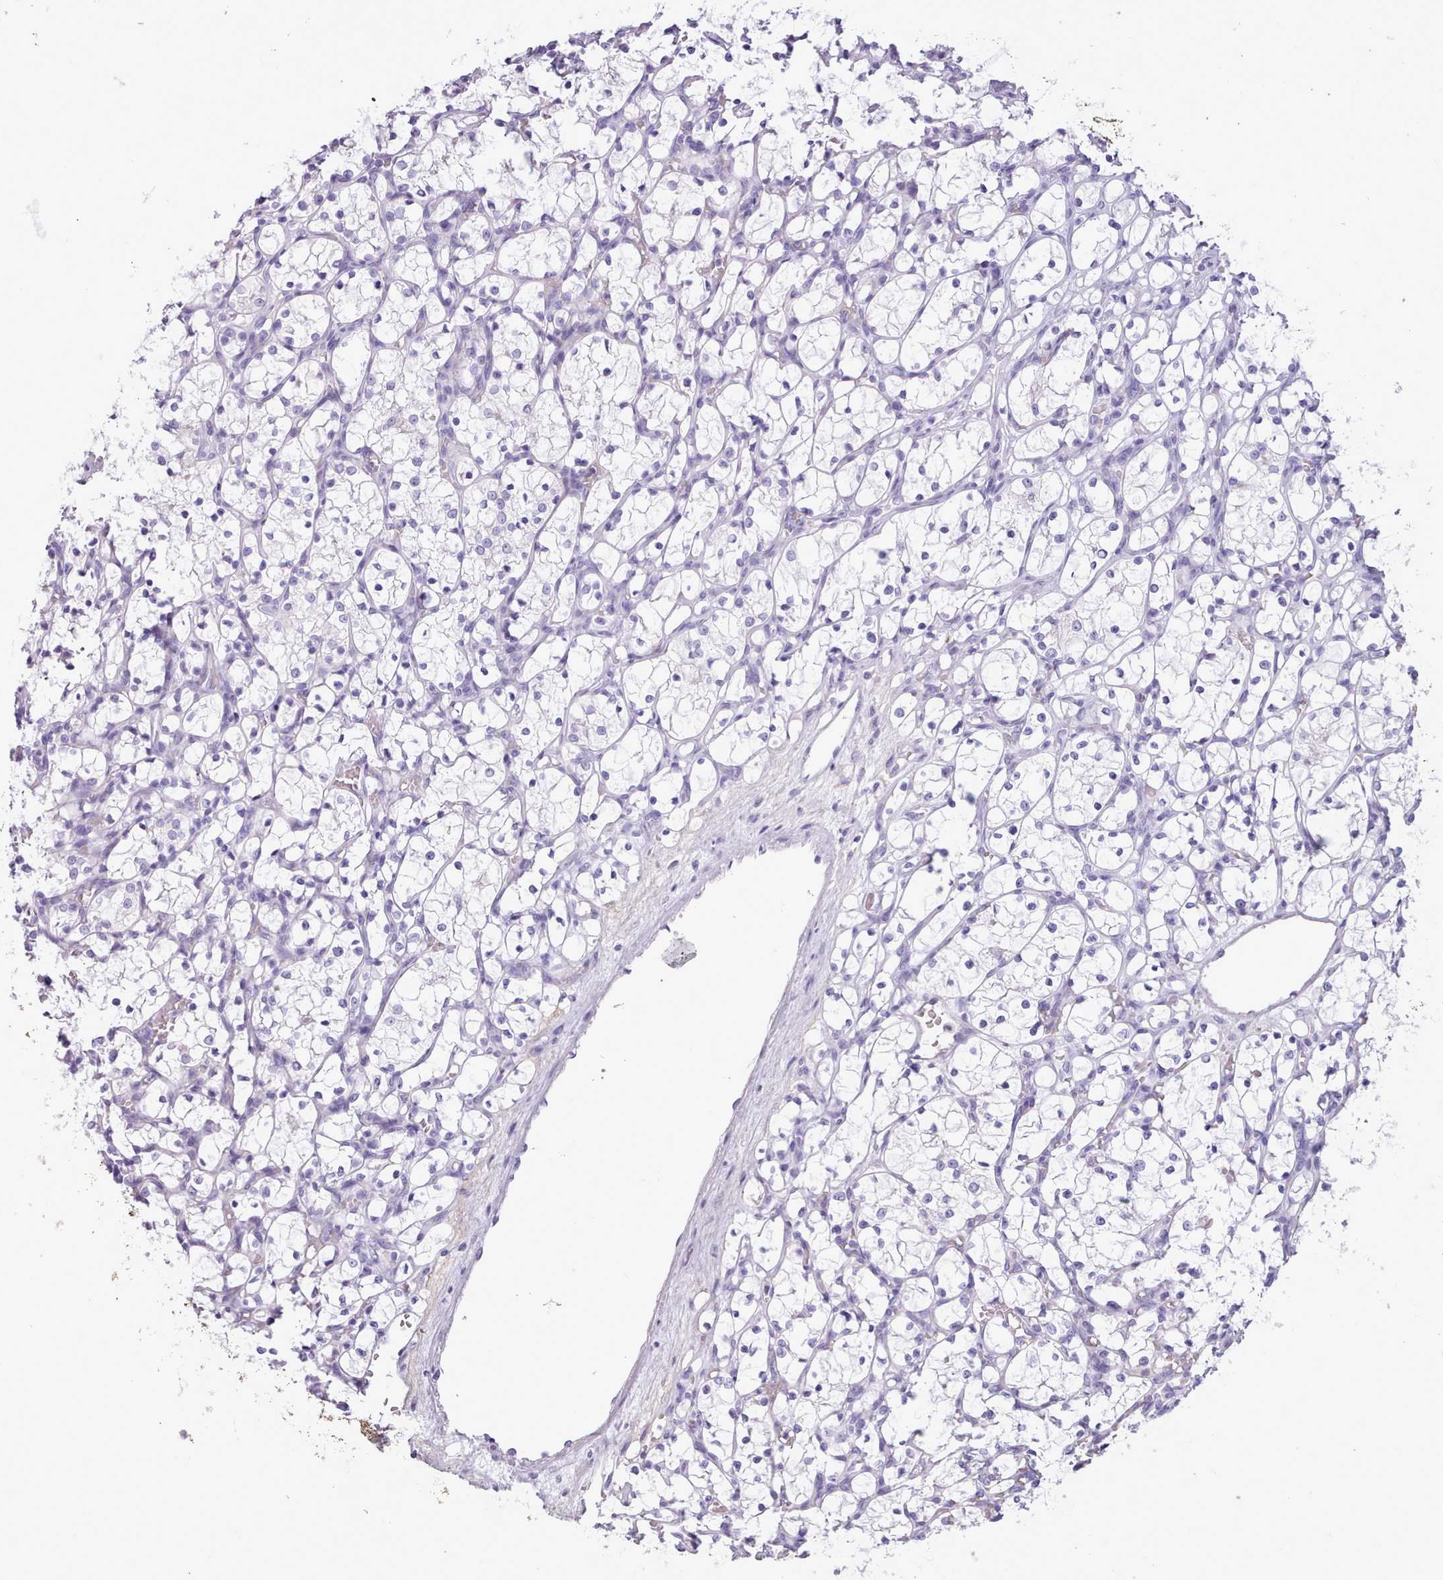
{"staining": {"intensity": "negative", "quantity": "none", "location": "none"}, "tissue": "renal cancer", "cell_type": "Tumor cells", "image_type": "cancer", "snomed": [{"axis": "morphology", "description": "Adenocarcinoma, NOS"}, {"axis": "topography", "description": "Kidney"}], "caption": "DAB (3,3'-diaminobenzidine) immunohistochemical staining of human renal cancer (adenocarcinoma) exhibits no significant staining in tumor cells. (DAB IHC with hematoxylin counter stain).", "gene": "CYP2A13", "patient": {"sex": "female", "age": 69}}